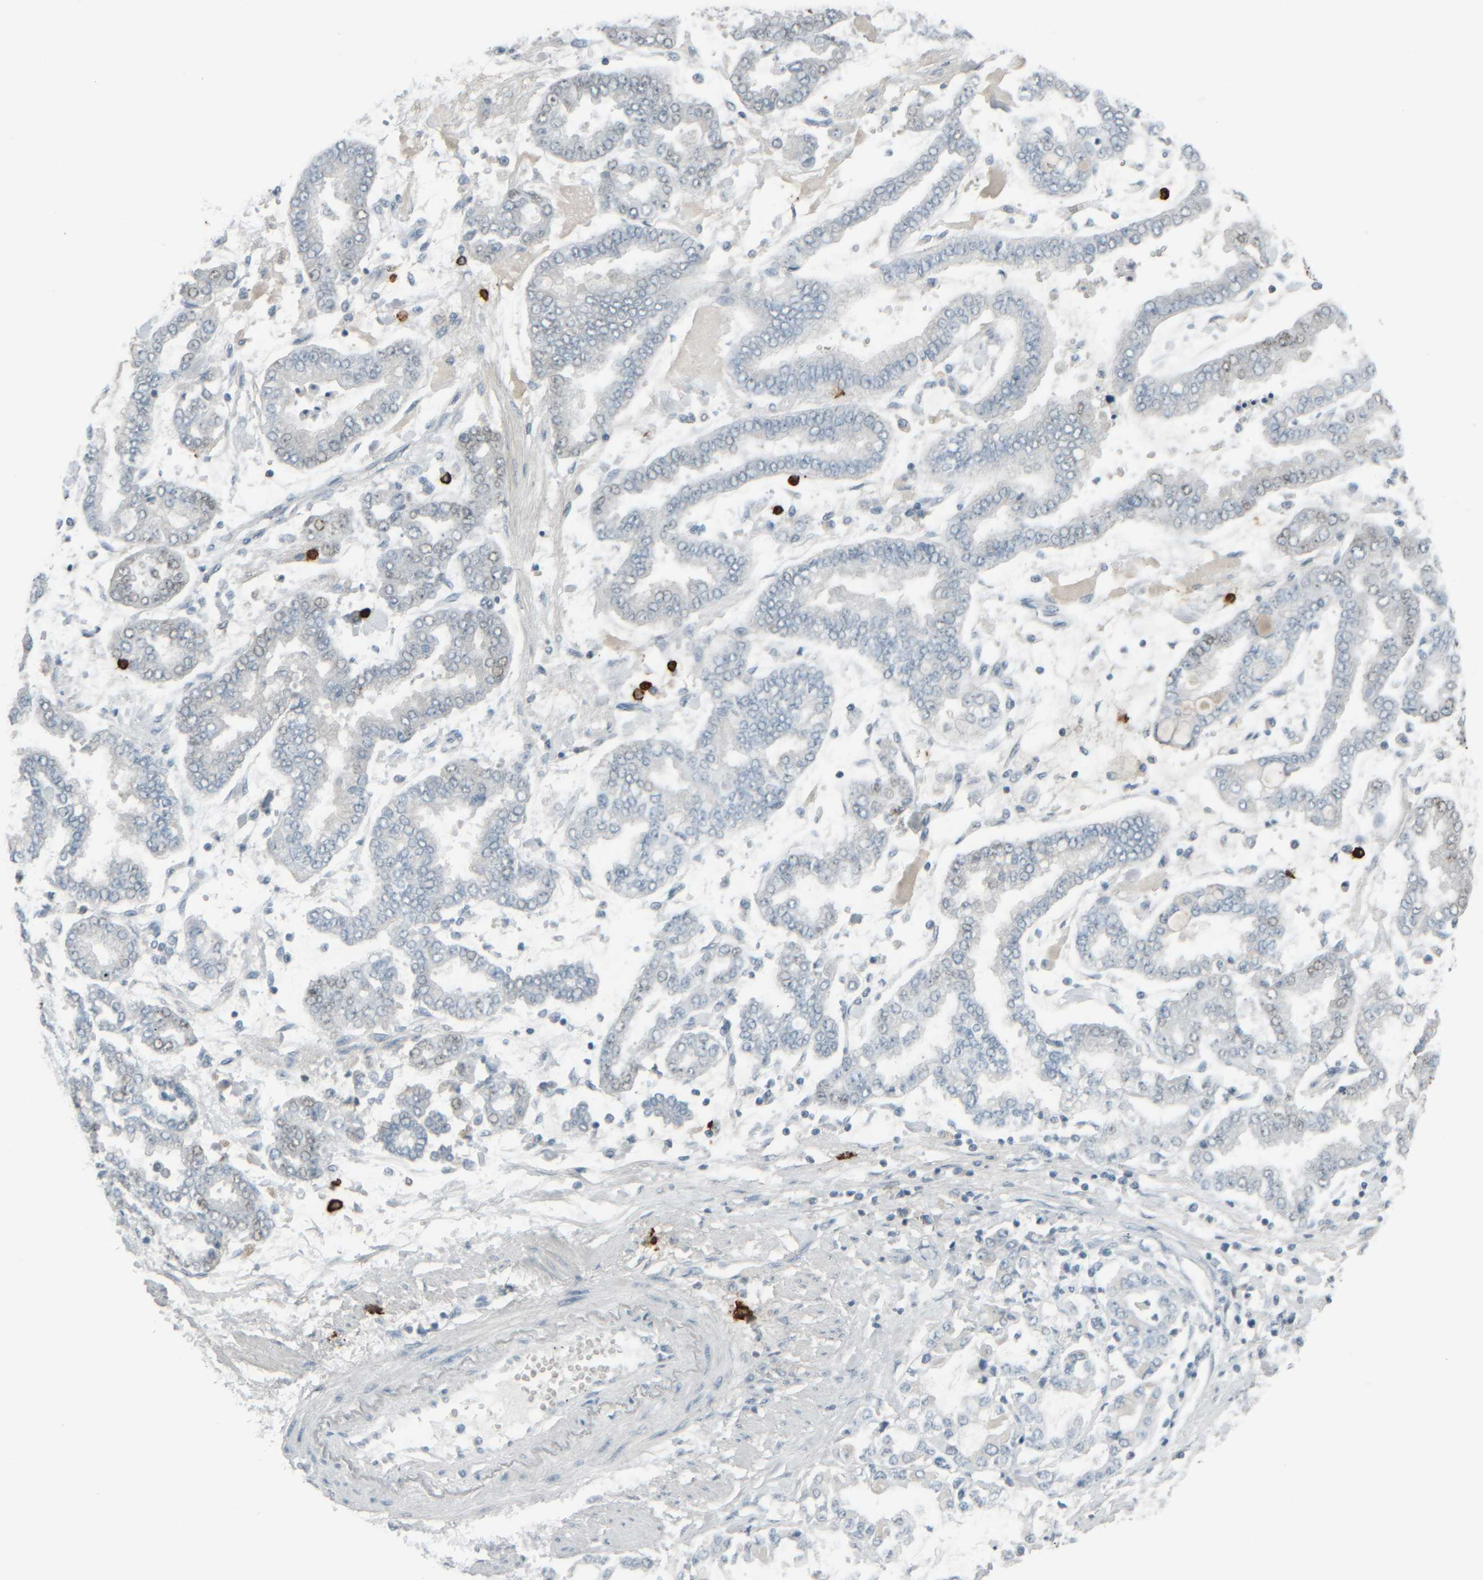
{"staining": {"intensity": "negative", "quantity": "none", "location": "none"}, "tissue": "stomach cancer", "cell_type": "Tumor cells", "image_type": "cancer", "snomed": [{"axis": "morphology", "description": "Normal tissue, NOS"}, {"axis": "morphology", "description": "Adenocarcinoma, NOS"}, {"axis": "topography", "description": "Stomach, upper"}, {"axis": "topography", "description": "Stomach"}], "caption": "DAB immunohistochemical staining of stomach adenocarcinoma shows no significant staining in tumor cells. The staining is performed using DAB brown chromogen with nuclei counter-stained in using hematoxylin.", "gene": "TPSAB1", "patient": {"sex": "male", "age": 76}}